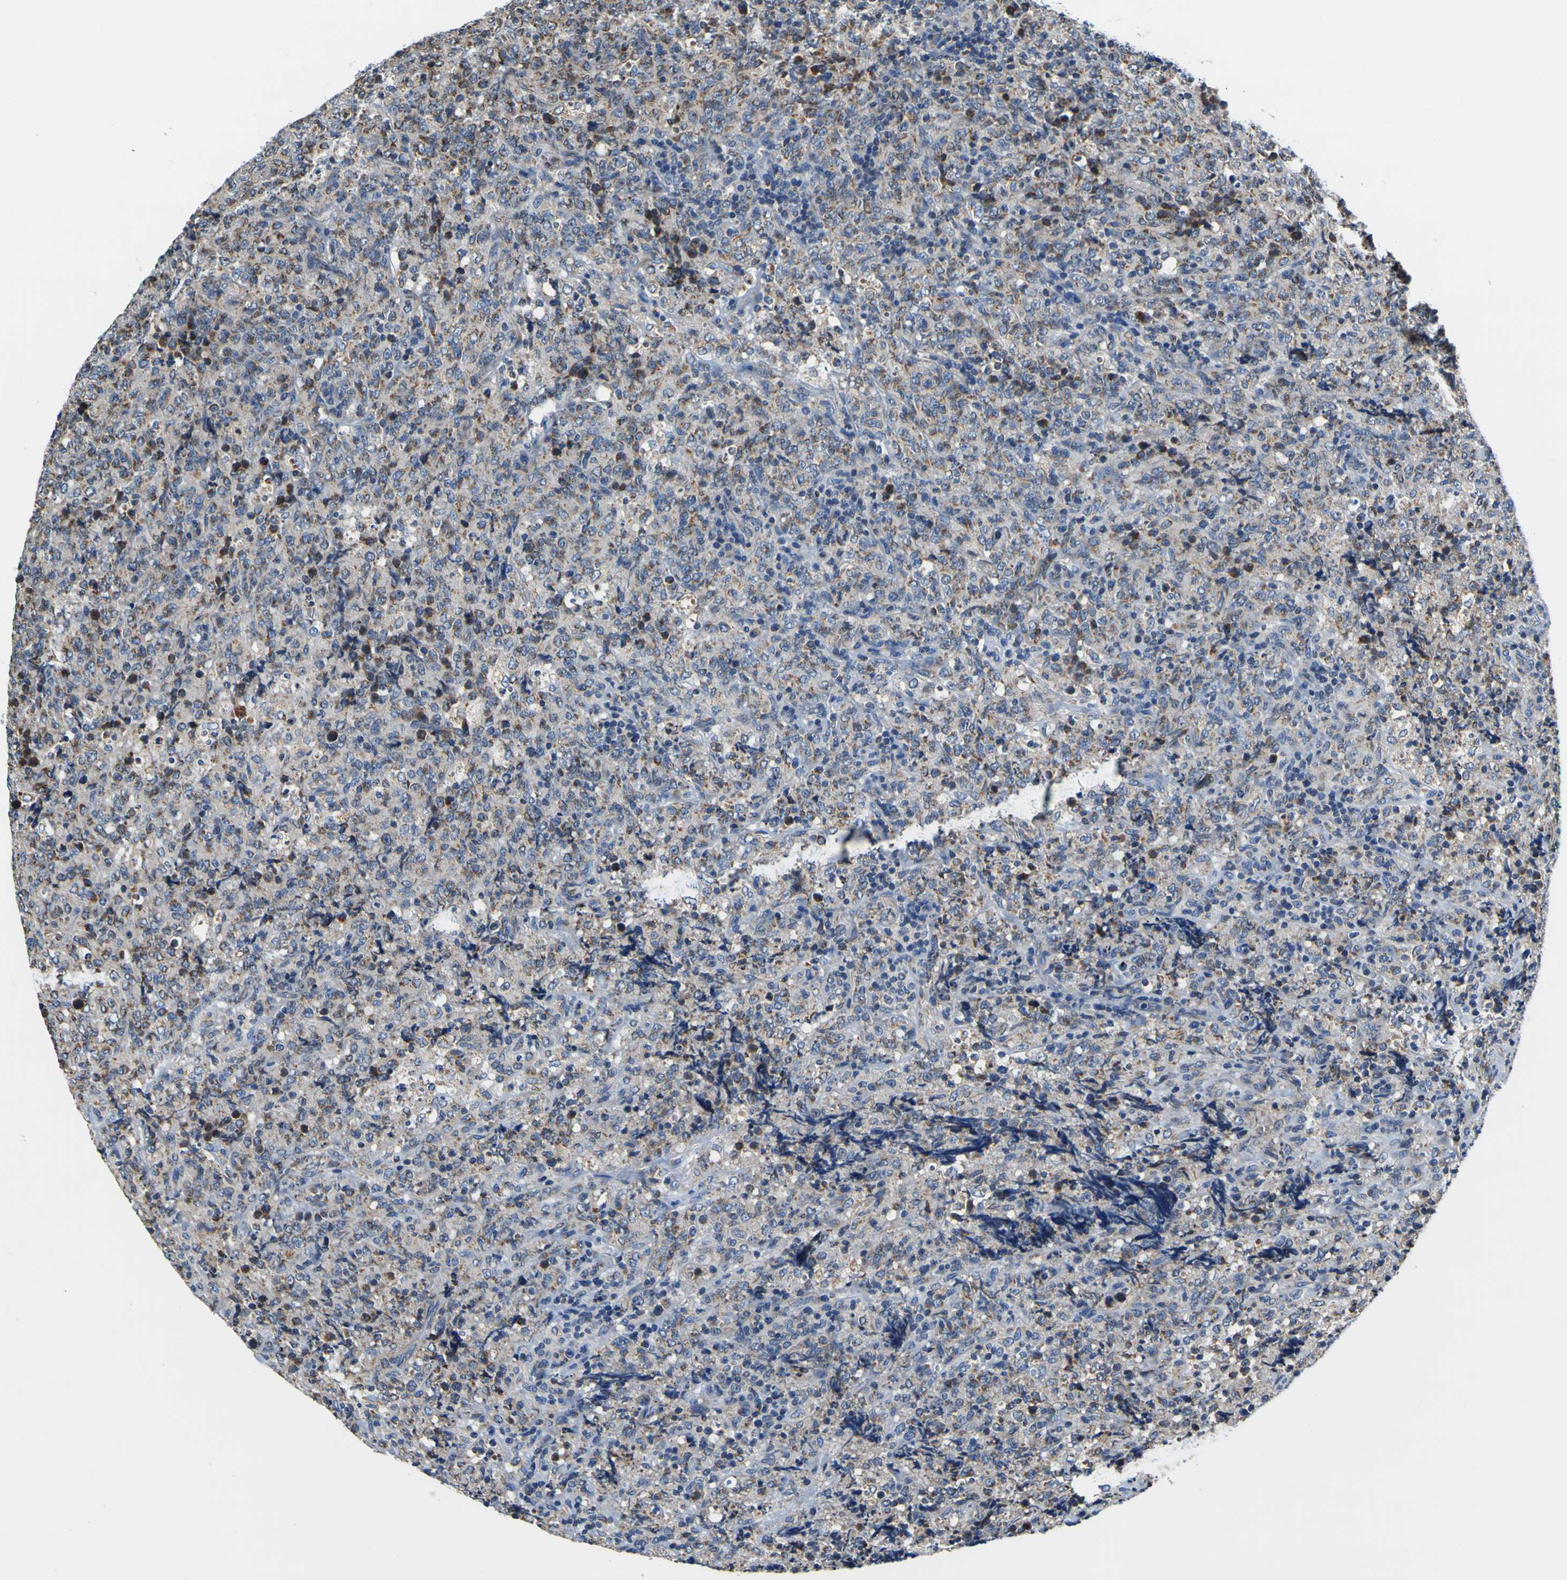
{"staining": {"intensity": "weak", "quantity": "25%-75%", "location": "cytoplasmic/membranous"}, "tissue": "lymphoma", "cell_type": "Tumor cells", "image_type": "cancer", "snomed": [{"axis": "morphology", "description": "Malignant lymphoma, non-Hodgkin's type, High grade"}, {"axis": "topography", "description": "Tonsil"}], "caption": "Immunohistochemistry (IHC) of human lymphoma exhibits low levels of weak cytoplasmic/membranous expression in about 25%-75% of tumor cells.", "gene": "LRP4", "patient": {"sex": "female", "age": 36}}